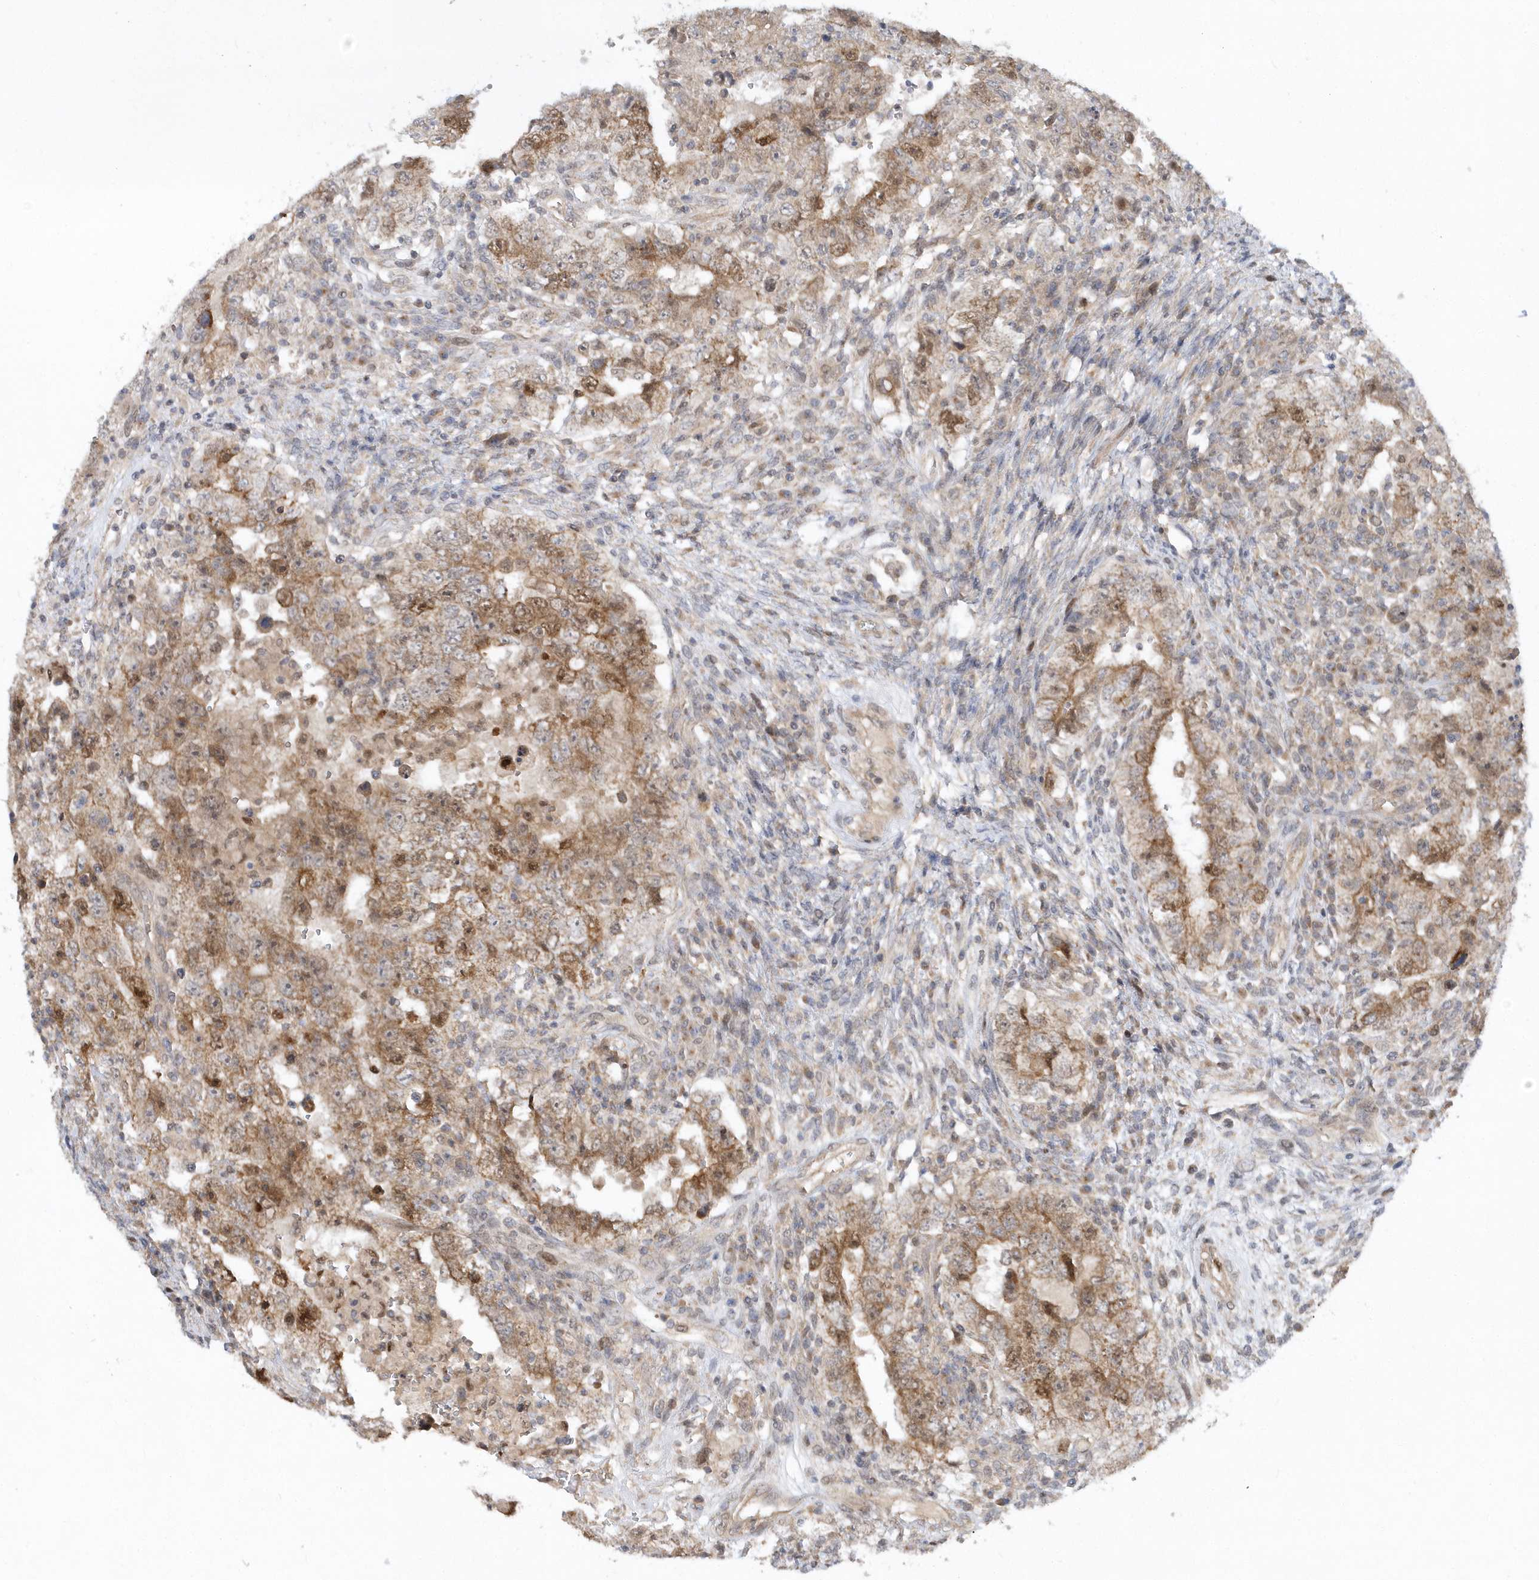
{"staining": {"intensity": "moderate", "quantity": ">75%", "location": "cytoplasmic/membranous"}, "tissue": "testis cancer", "cell_type": "Tumor cells", "image_type": "cancer", "snomed": [{"axis": "morphology", "description": "Carcinoma, Embryonal, NOS"}, {"axis": "topography", "description": "Testis"}], "caption": "A brown stain shows moderate cytoplasmic/membranous staining of a protein in human testis cancer (embryonal carcinoma) tumor cells.", "gene": "MXI1", "patient": {"sex": "male", "age": 26}}